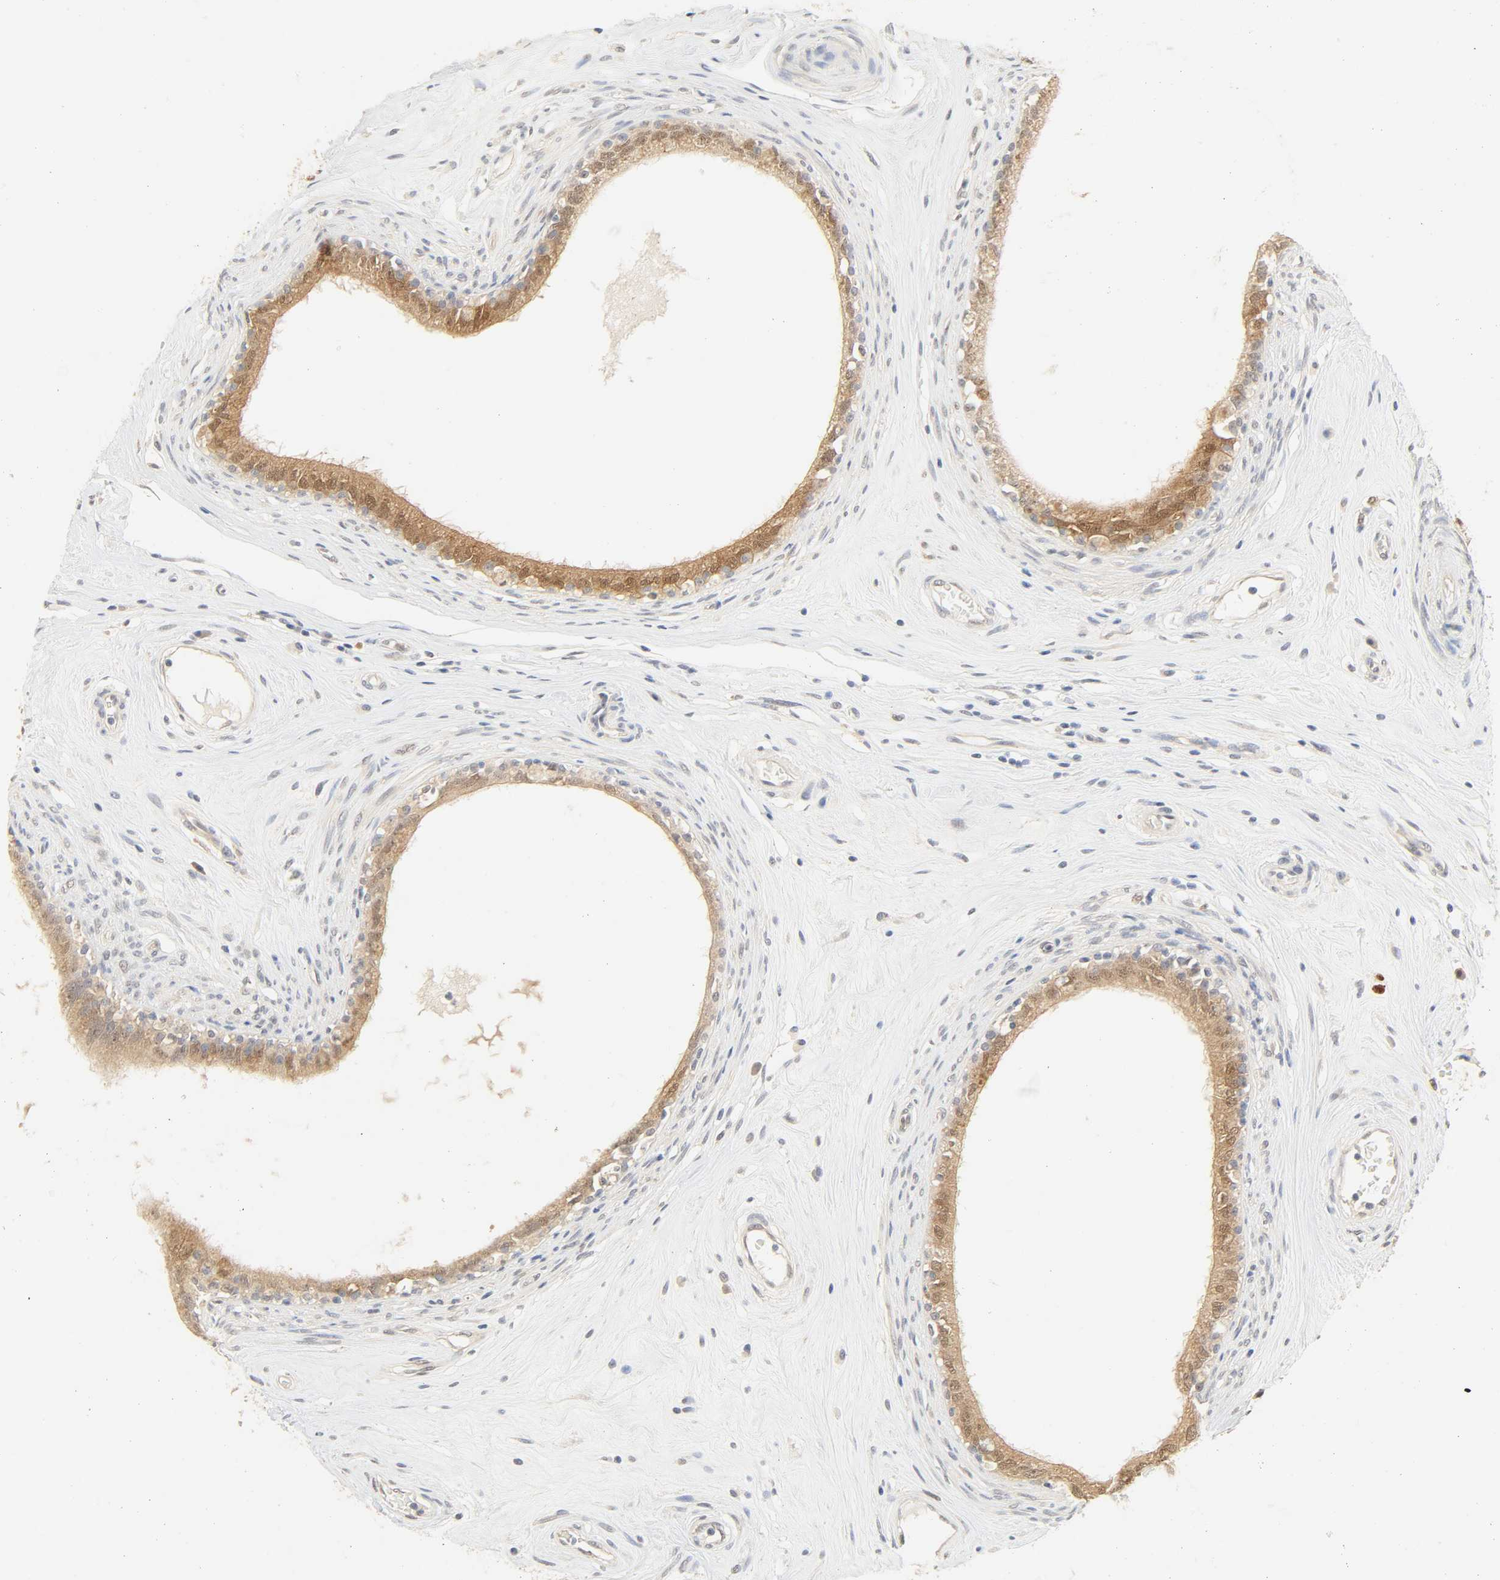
{"staining": {"intensity": "moderate", "quantity": ">75%", "location": "cytoplasmic/membranous"}, "tissue": "epididymis", "cell_type": "Glandular cells", "image_type": "normal", "snomed": [{"axis": "morphology", "description": "Normal tissue, NOS"}, {"axis": "morphology", "description": "Inflammation, NOS"}, {"axis": "topography", "description": "Epididymis"}], "caption": "Unremarkable epididymis was stained to show a protein in brown. There is medium levels of moderate cytoplasmic/membranous staining in about >75% of glandular cells.", "gene": "ACSS2", "patient": {"sex": "male", "age": 84}}